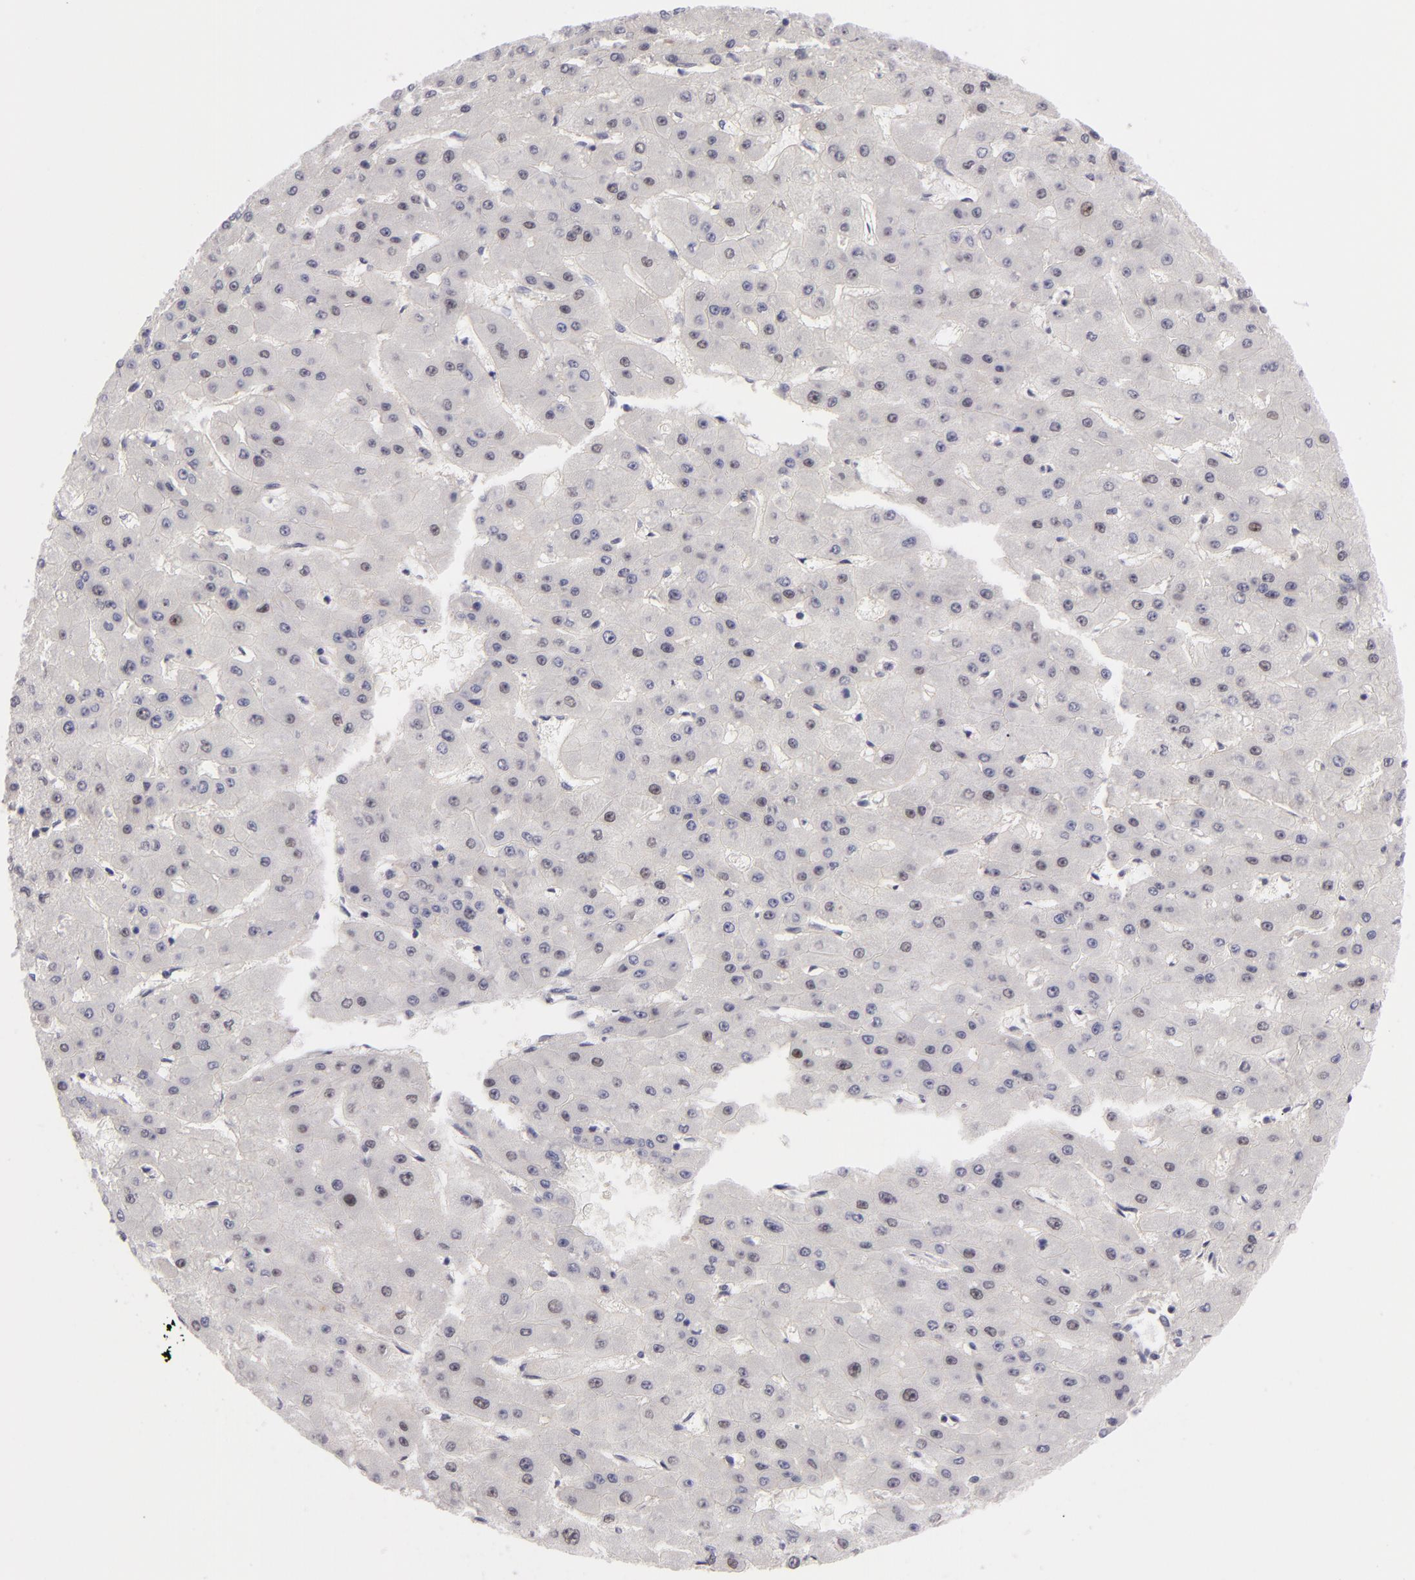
{"staining": {"intensity": "negative", "quantity": "none", "location": "none"}, "tissue": "liver cancer", "cell_type": "Tumor cells", "image_type": "cancer", "snomed": [{"axis": "morphology", "description": "Carcinoma, Hepatocellular, NOS"}, {"axis": "topography", "description": "Liver"}], "caption": "Micrograph shows no protein positivity in tumor cells of liver hepatocellular carcinoma tissue.", "gene": "NLGN4X", "patient": {"sex": "female", "age": 52}}